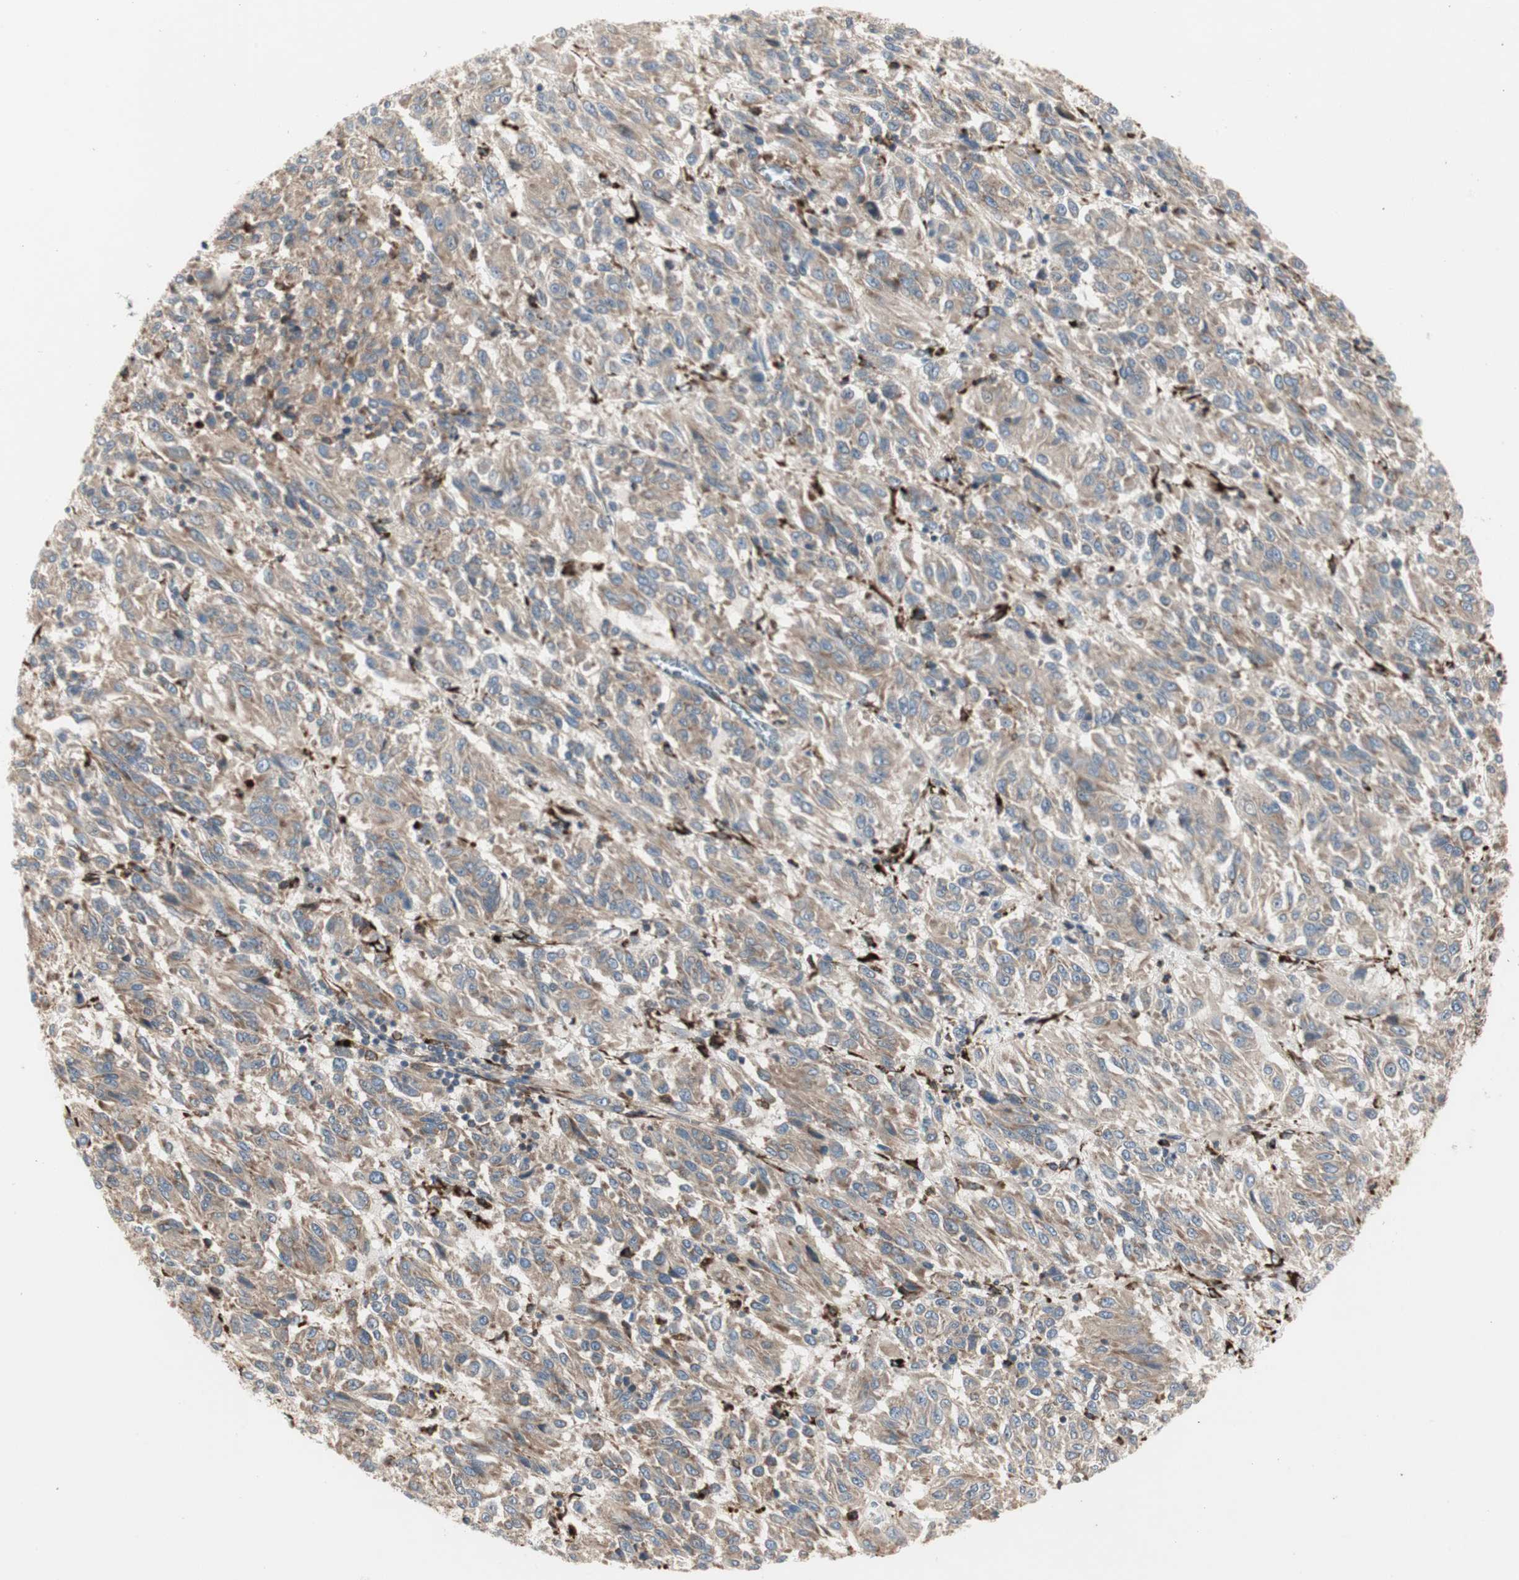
{"staining": {"intensity": "moderate", "quantity": ">75%", "location": "cytoplasmic/membranous"}, "tissue": "melanoma", "cell_type": "Tumor cells", "image_type": "cancer", "snomed": [{"axis": "morphology", "description": "Malignant melanoma, Metastatic site"}, {"axis": "topography", "description": "Lung"}], "caption": "DAB immunohistochemical staining of malignant melanoma (metastatic site) shows moderate cytoplasmic/membranous protein positivity in approximately >75% of tumor cells. (DAB IHC, brown staining for protein, blue staining for nuclei).", "gene": "H6PD", "patient": {"sex": "male", "age": 64}}